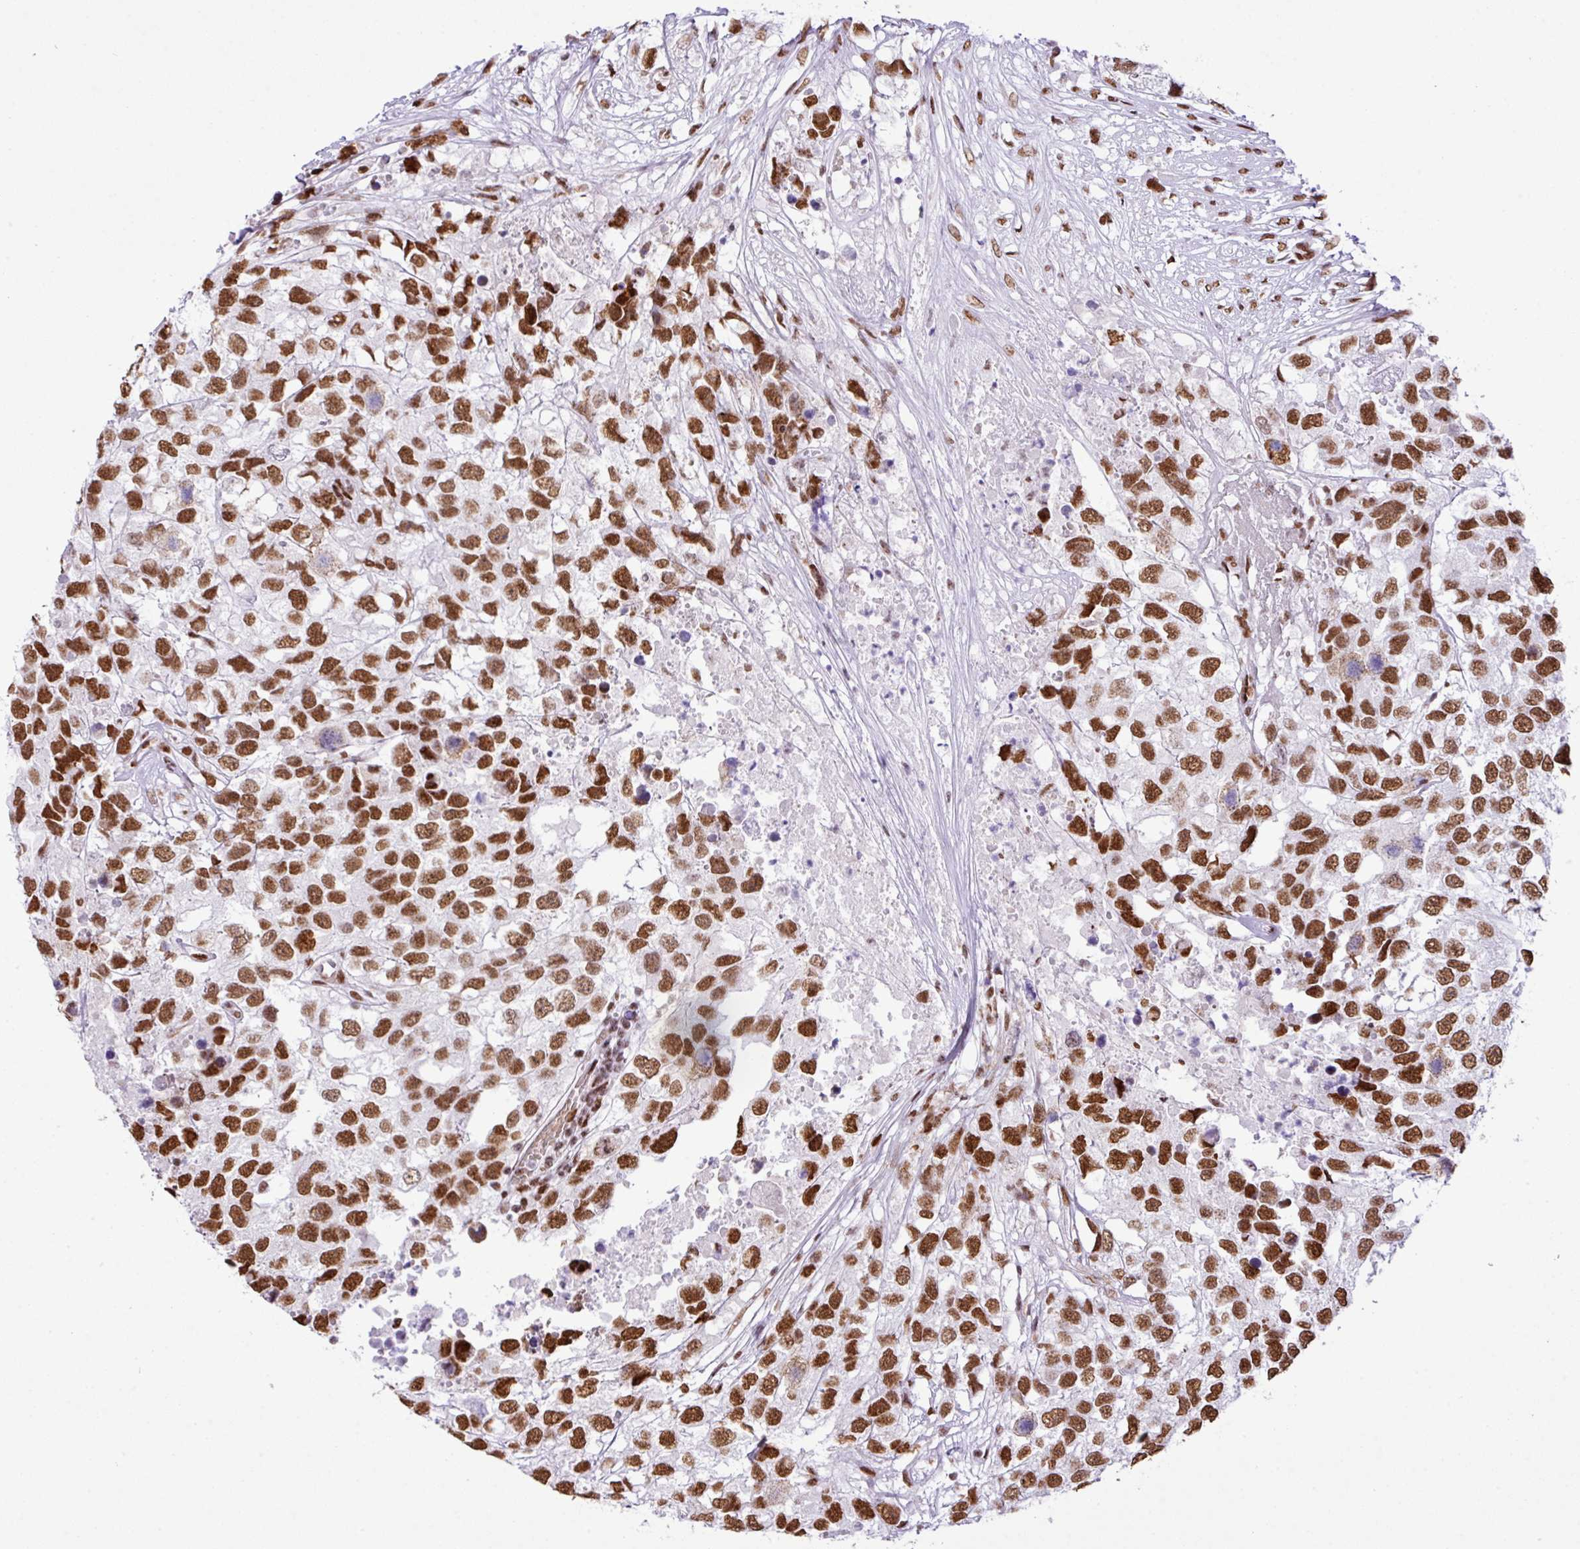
{"staining": {"intensity": "moderate", "quantity": ">75%", "location": "nuclear"}, "tissue": "testis cancer", "cell_type": "Tumor cells", "image_type": "cancer", "snomed": [{"axis": "morphology", "description": "Carcinoma, Embryonal, NOS"}, {"axis": "topography", "description": "Testis"}], "caption": "This image demonstrates immunohistochemistry (IHC) staining of human testis embryonal carcinoma, with medium moderate nuclear positivity in approximately >75% of tumor cells.", "gene": "RARG", "patient": {"sex": "male", "age": 83}}